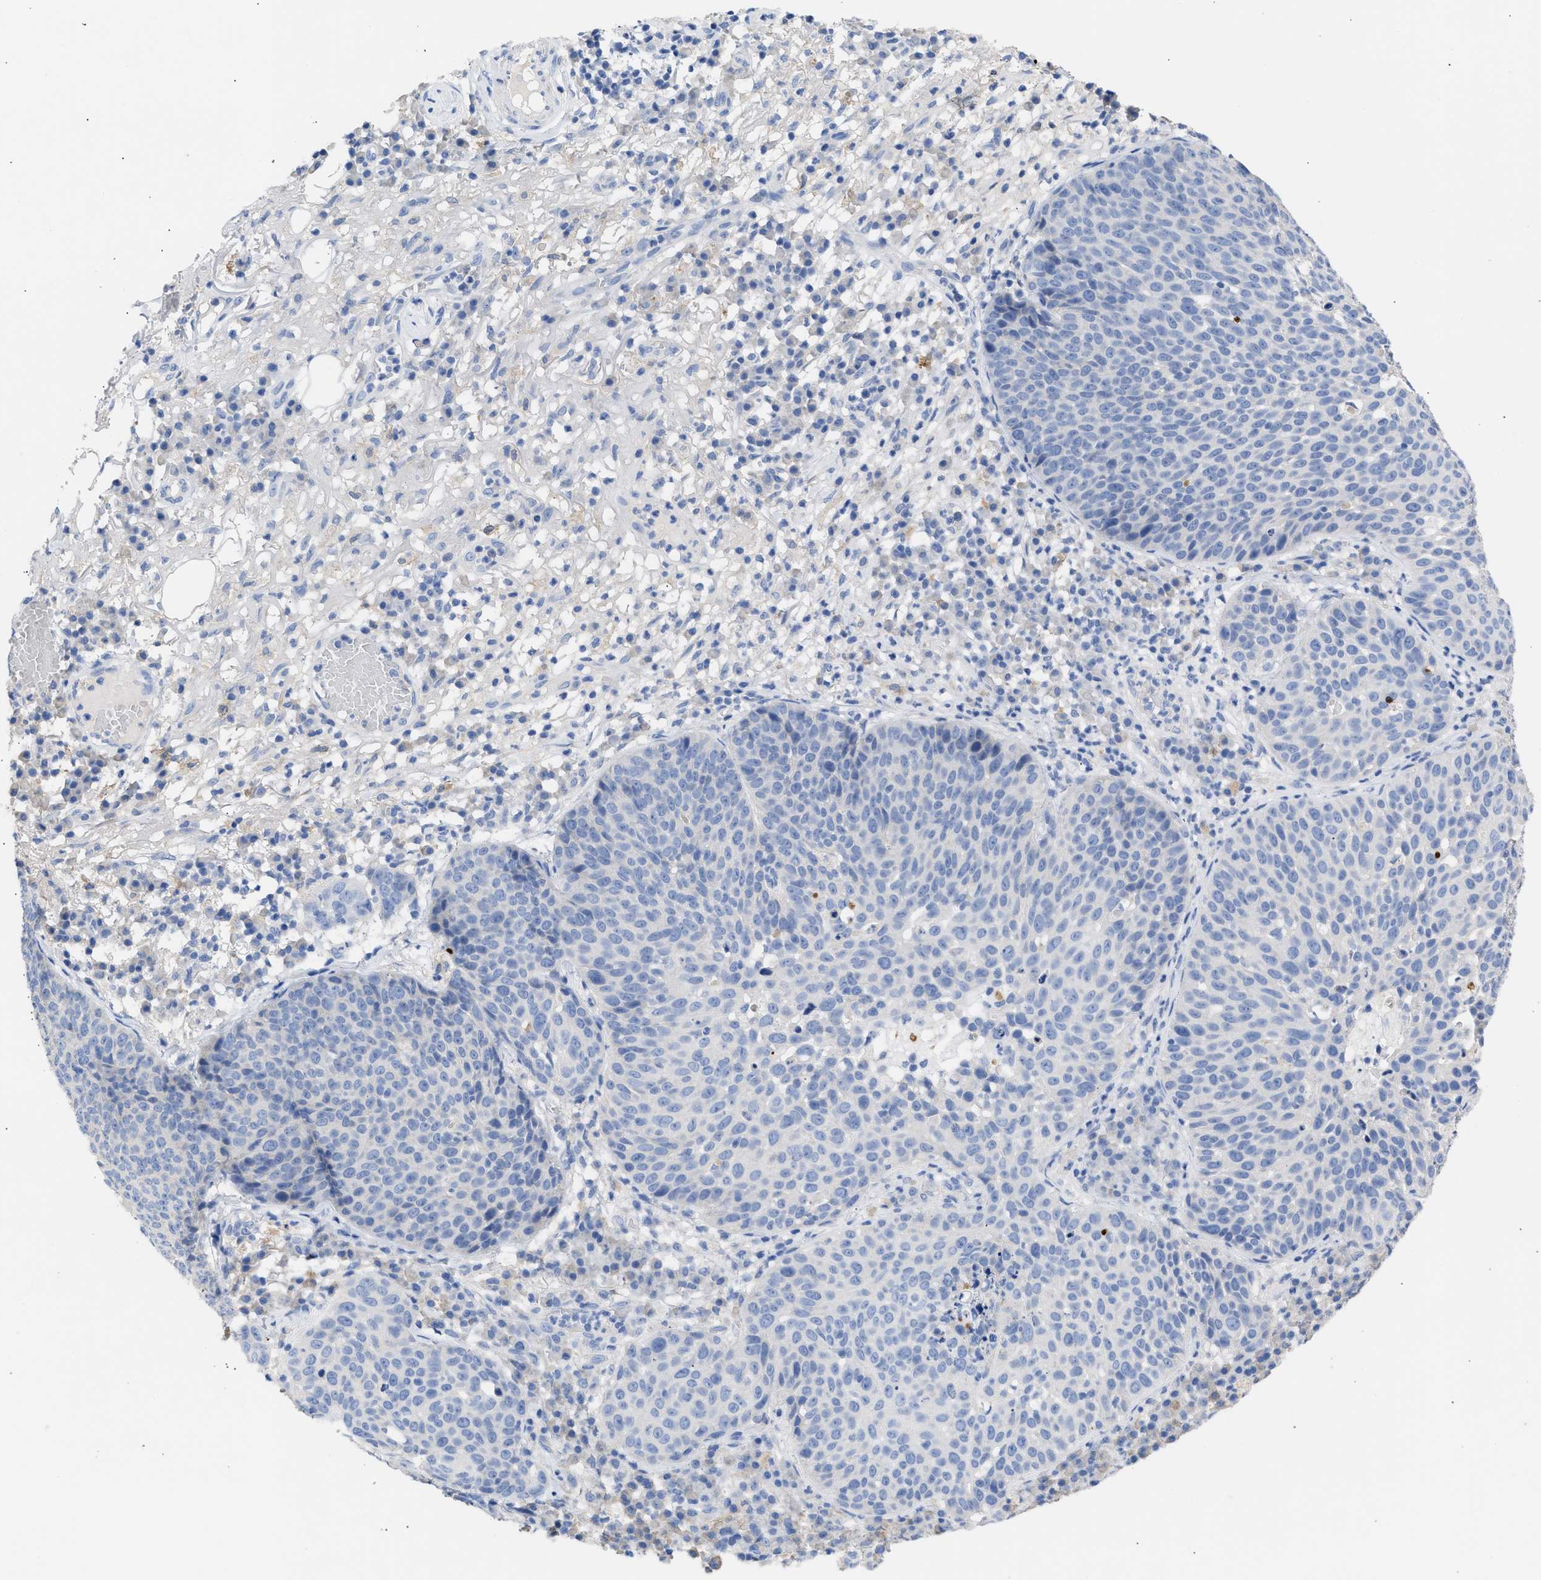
{"staining": {"intensity": "negative", "quantity": "none", "location": "none"}, "tissue": "skin cancer", "cell_type": "Tumor cells", "image_type": "cancer", "snomed": [{"axis": "morphology", "description": "Squamous cell carcinoma in situ, NOS"}, {"axis": "morphology", "description": "Squamous cell carcinoma, NOS"}, {"axis": "topography", "description": "Skin"}], "caption": "Immunohistochemistry (IHC) histopathology image of squamous cell carcinoma (skin) stained for a protein (brown), which shows no expression in tumor cells. (Immunohistochemistry (IHC), brightfield microscopy, high magnification).", "gene": "RSPH1", "patient": {"sex": "male", "age": 93}}